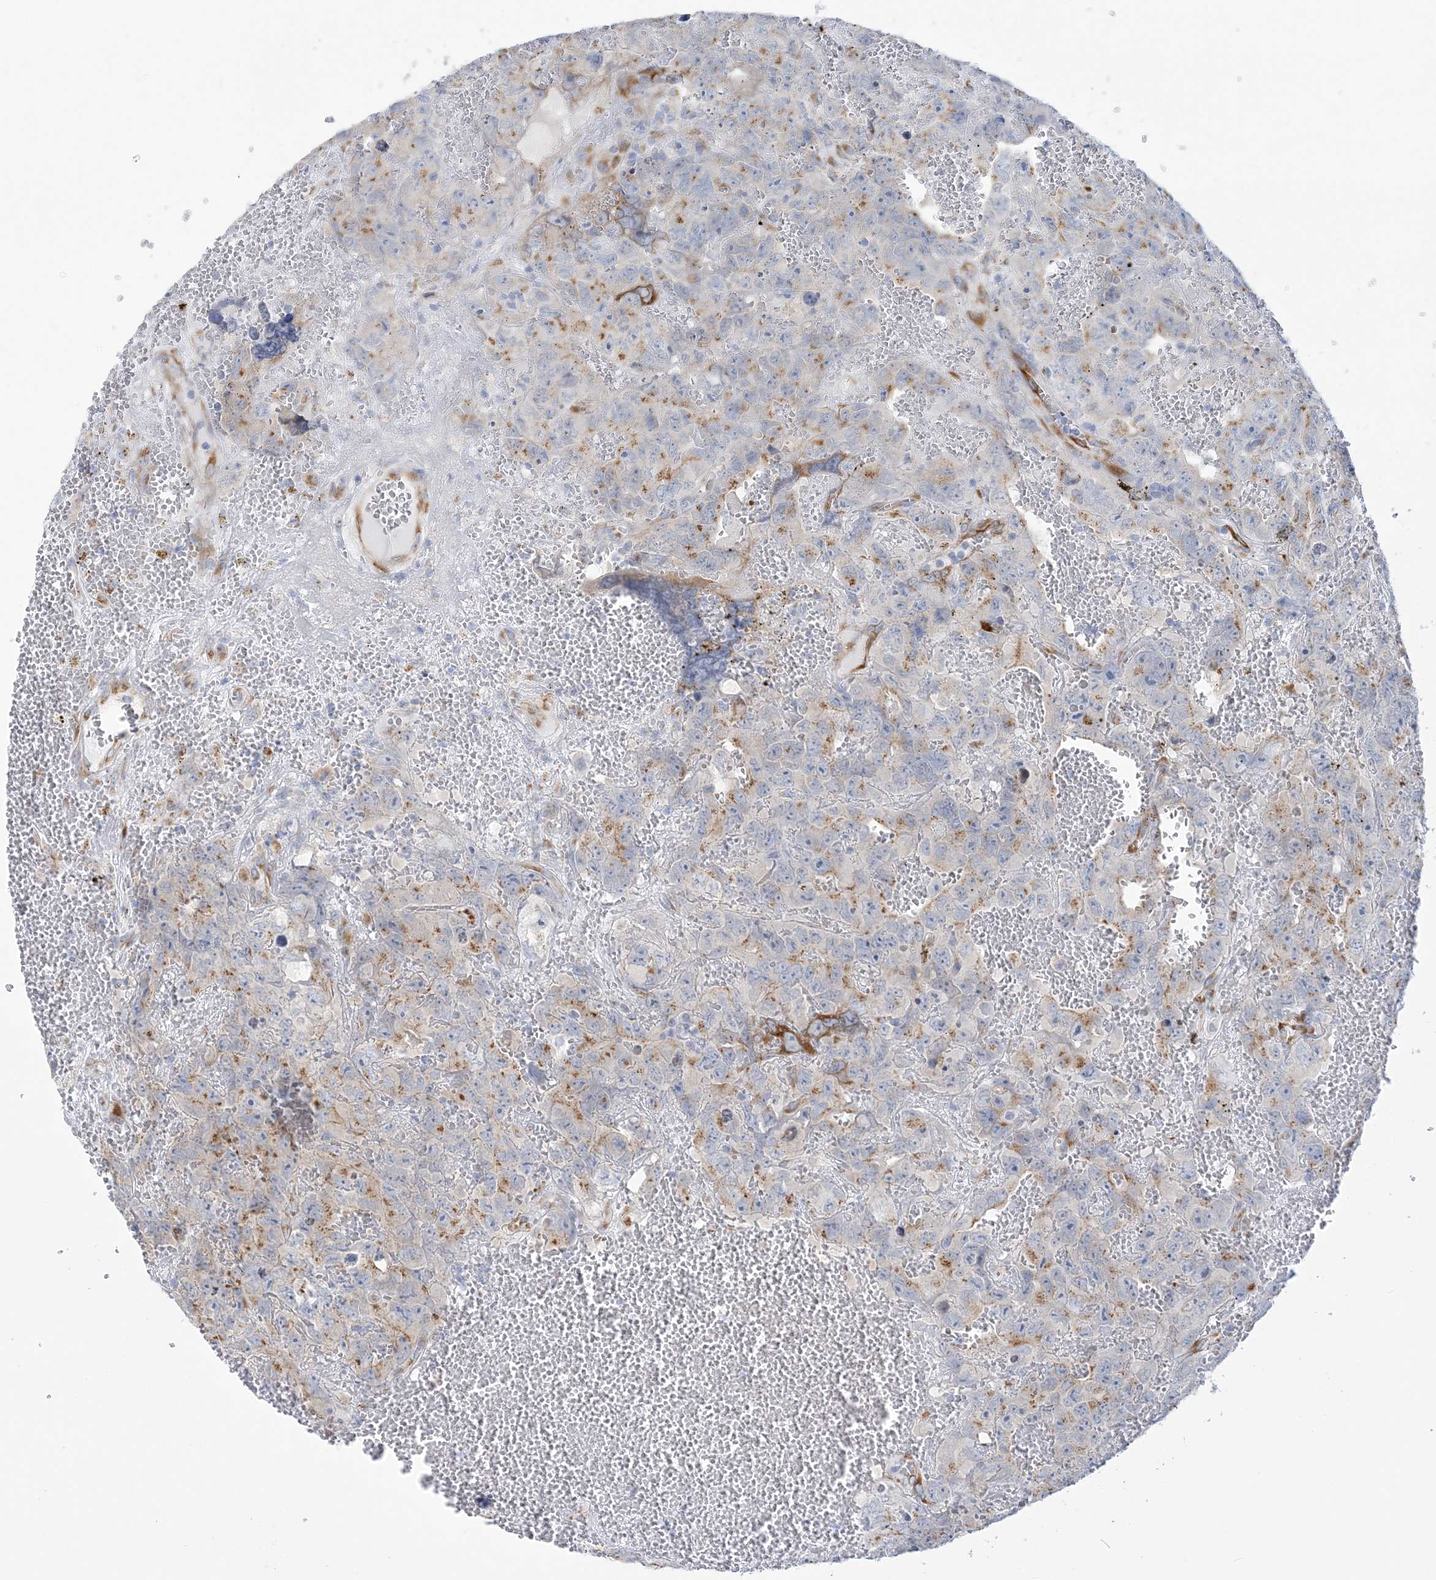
{"staining": {"intensity": "moderate", "quantity": "25%-75%", "location": "cytoplasmic/membranous"}, "tissue": "testis cancer", "cell_type": "Tumor cells", "image_type": "cancer", "snomed": [{"axis": "morphology", "description": "Carcinoma, Embryonal, NOS"}, {"axis": "topography", "description": "Testis"}], "caption": "Immunohistochemistry (IHC) of human testis cancer exhibits medium levels of moderate cytoplasmic/membranous positivity in approximately 25%-75% of tumor cells.", "gene": "PLEKHG4B", "patient": {"sex": "male", "age": 45}}